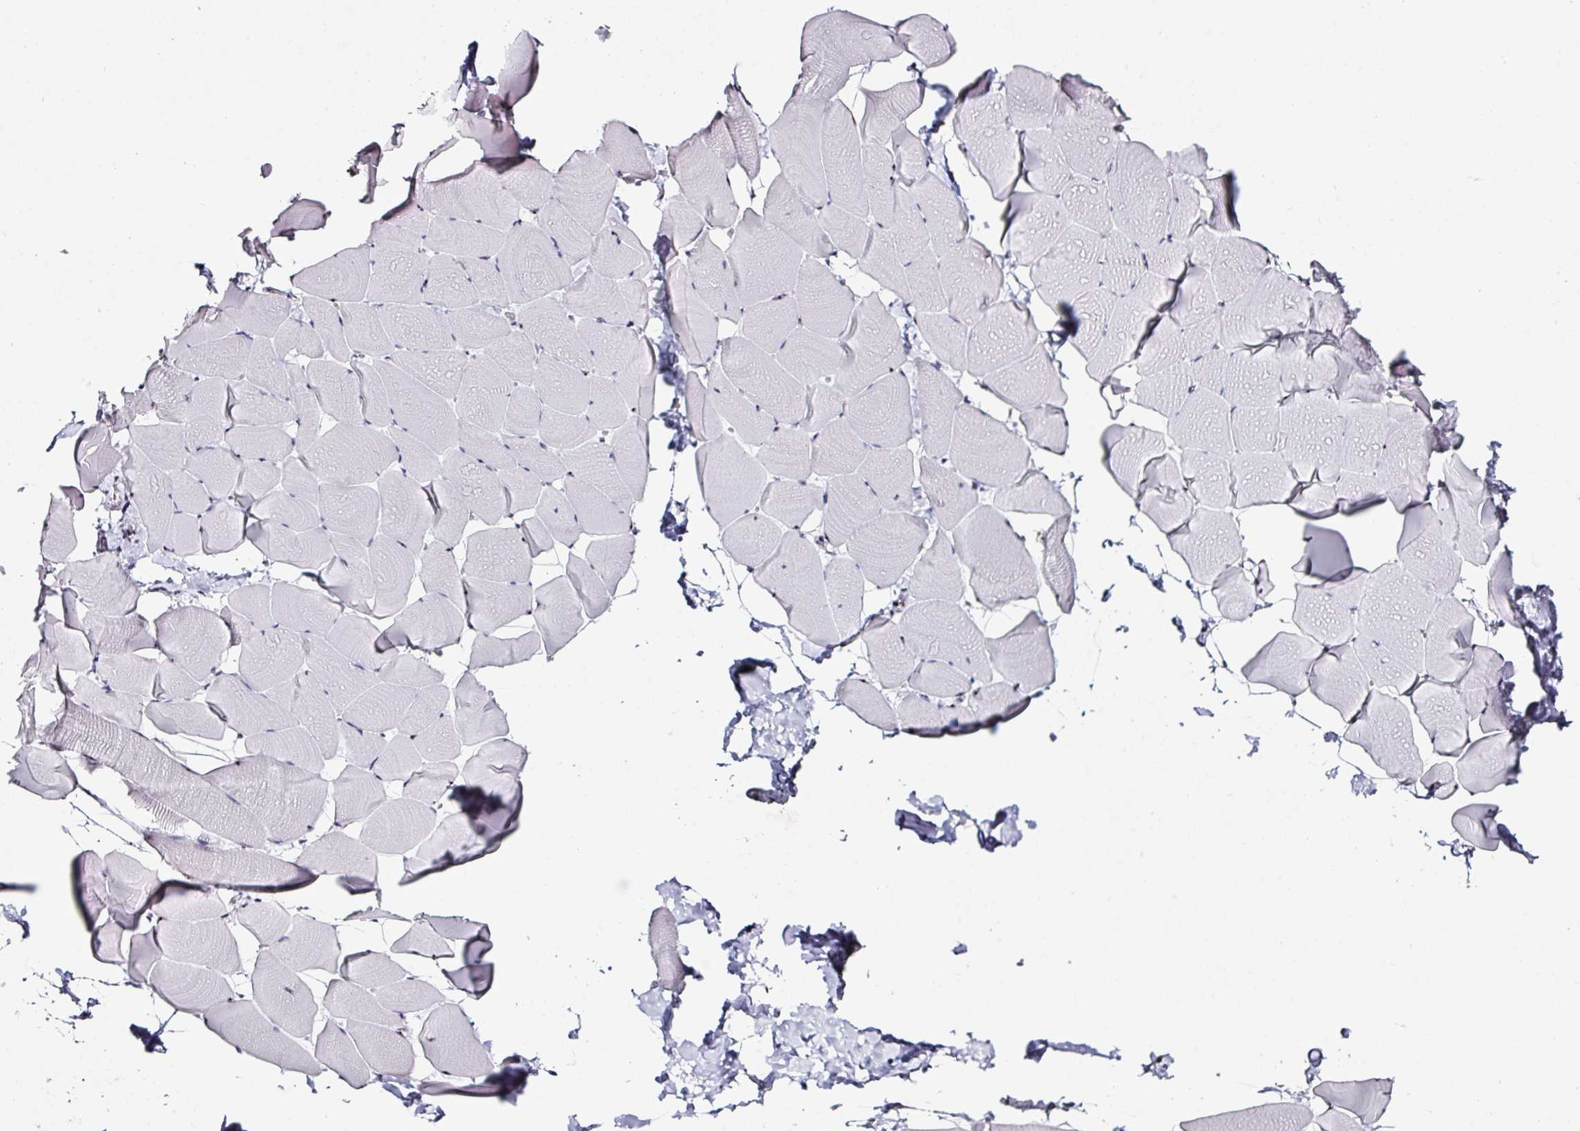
{"staining": {"intensity": "negative", "quantity": "none", "location": "none"}, "tissue": "skeletal muscle", "cell_type": "Myocytes", "image_type": "normal", "snomed": [{"axis": "morphology", "description": "Normal tissue, NOS"}, {"axis": "topography", "description": "Skeletal muscle"}], "caption": "High magnification brightfield microscopy of unremarkable skeletal muscle stained with DAB (brown) and counterstained with hematoxylin (blue): myocytes show no significant staining. Brightfield microscopy of immunohistochemistry stained with DAB (brown) and hematoxylin (blue), captured at high magnification.", "gene": "NACC2", "patient": {"sex": "male", "age": 25}}